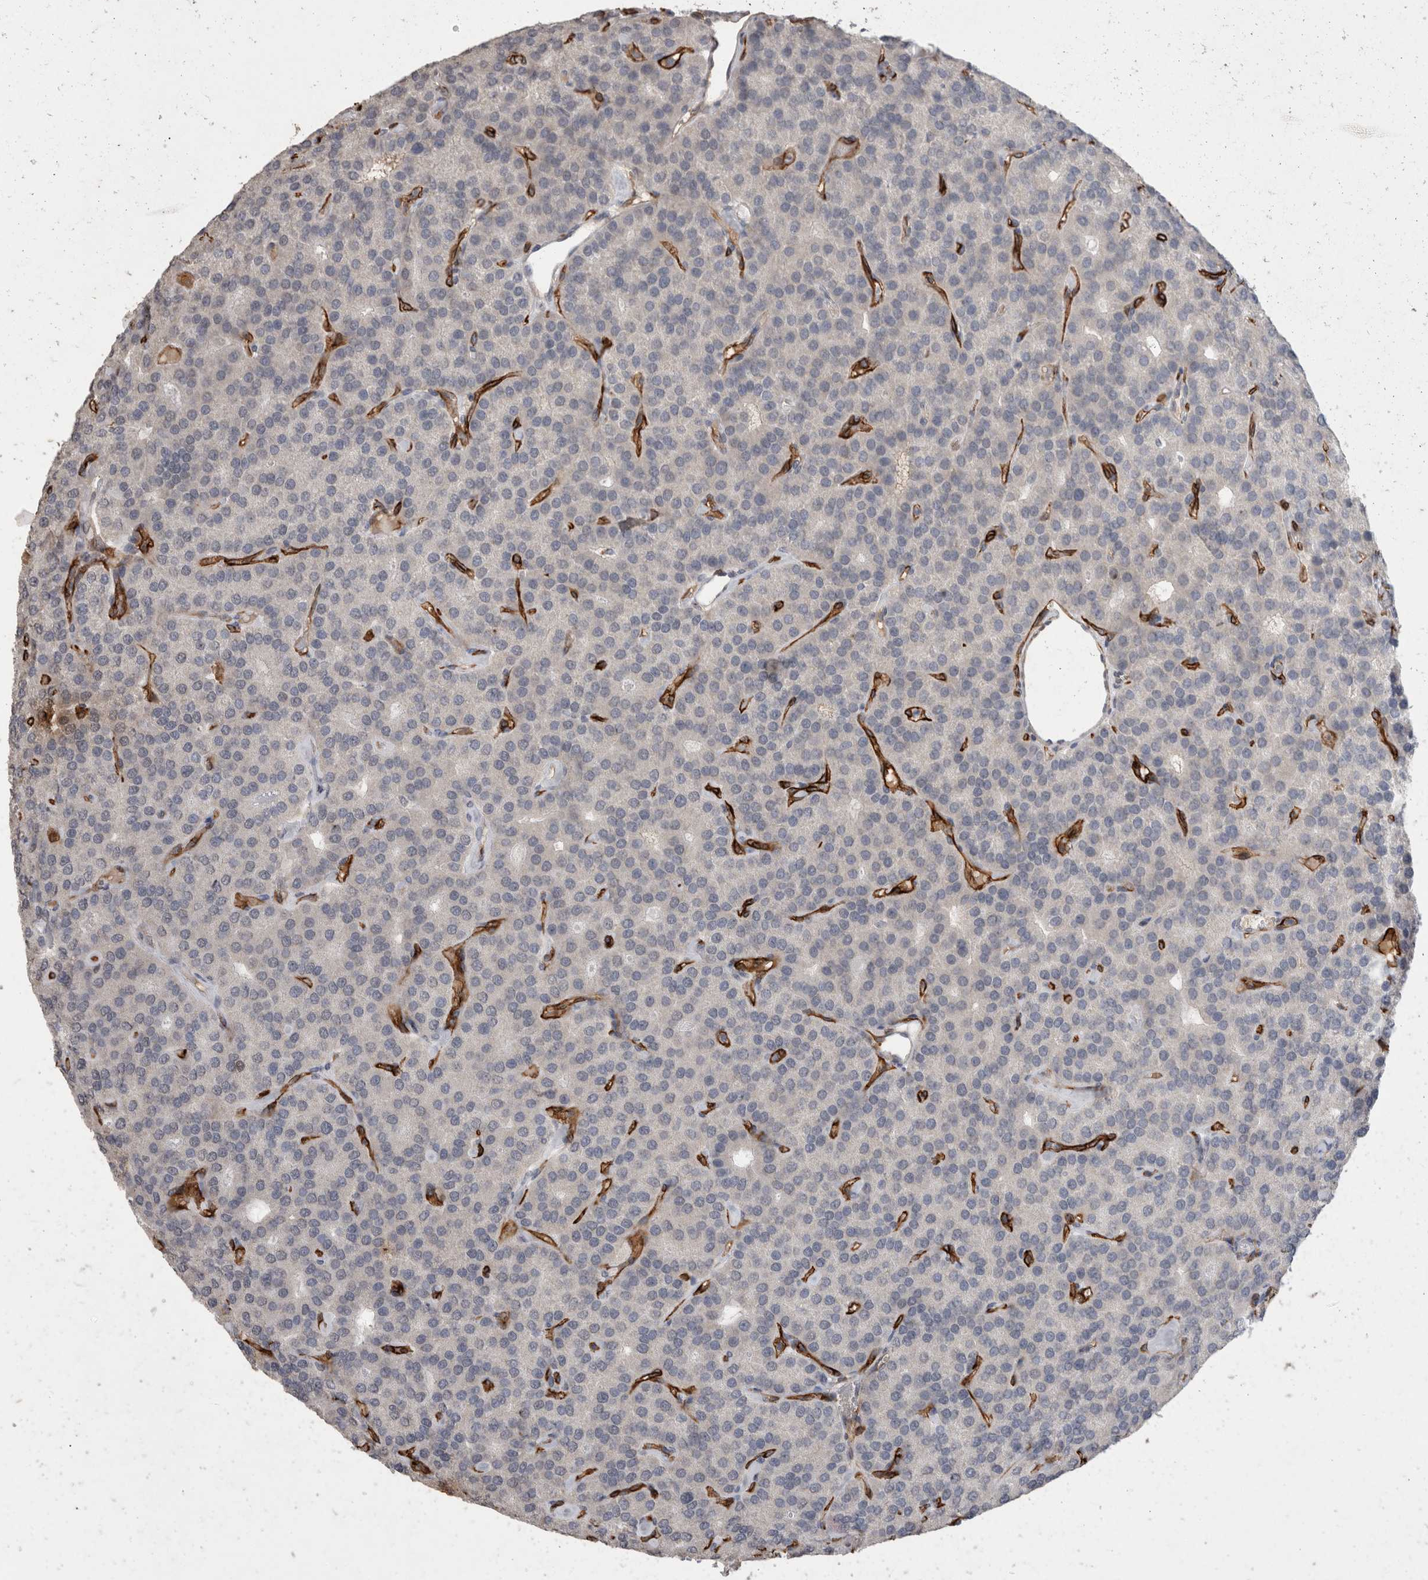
{"staining": {"intensity": "negative", "quantity": "none", "location": "none"}, "tissue": "parathyroid gland", "cell_type": "Glandular cells", "image_type": "normal", "snomed": [{"axis": "morphology", "description": "Normal tissue, NOS"}, {"axis": "morphology", "description": "Adenoma, NOS"}, {"axis": "topography", "description": "Parathyroid gland"}], "caption": "DAB immunohistochemical staining of normal parathyroid gland demonstrates no significant expression in glandular cells.", "gene": "CDH13", "patient": {"sex": "female", "age": 86}}